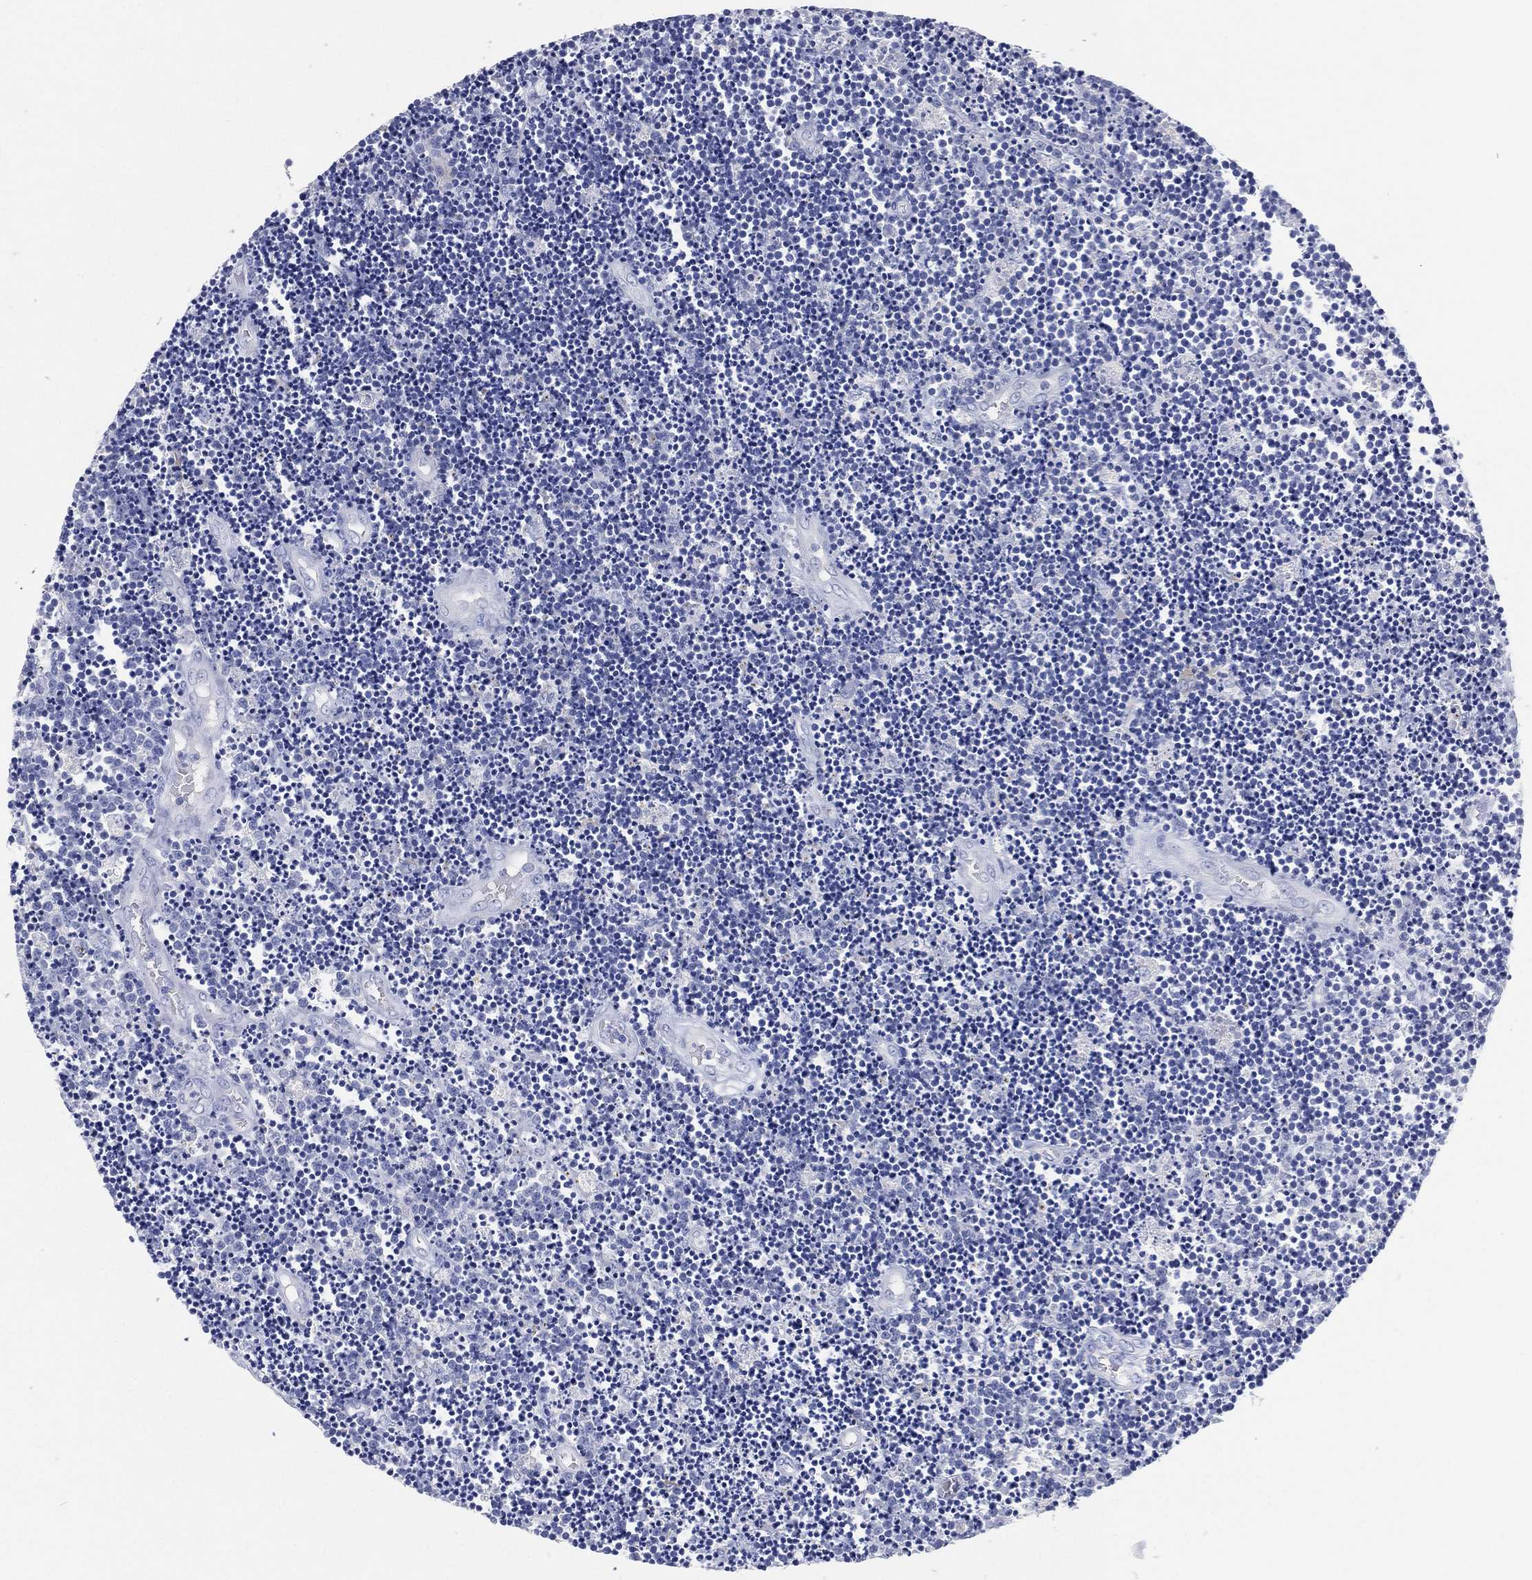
{"staining": {"intensity": "negative", "quantity": "none", "location": "none"}, "tissue": "lymphoma", "cell_type": "Tumor cells", "image_type": "cancer", "snomed": [{"axis": "morphology", "description": "Malignant lymphoma, non-Hodgkin's type, Low grade"}, {"axis": "topography", "description": "Brain"}], "caption": "Photomicrograph shows no significant protein positivity in tumor cells of malignant lymphoma, non-Hodgkin's type (low-grade).", "gene": "FMO1", "patient": {"sex": "female", "age": 66}}